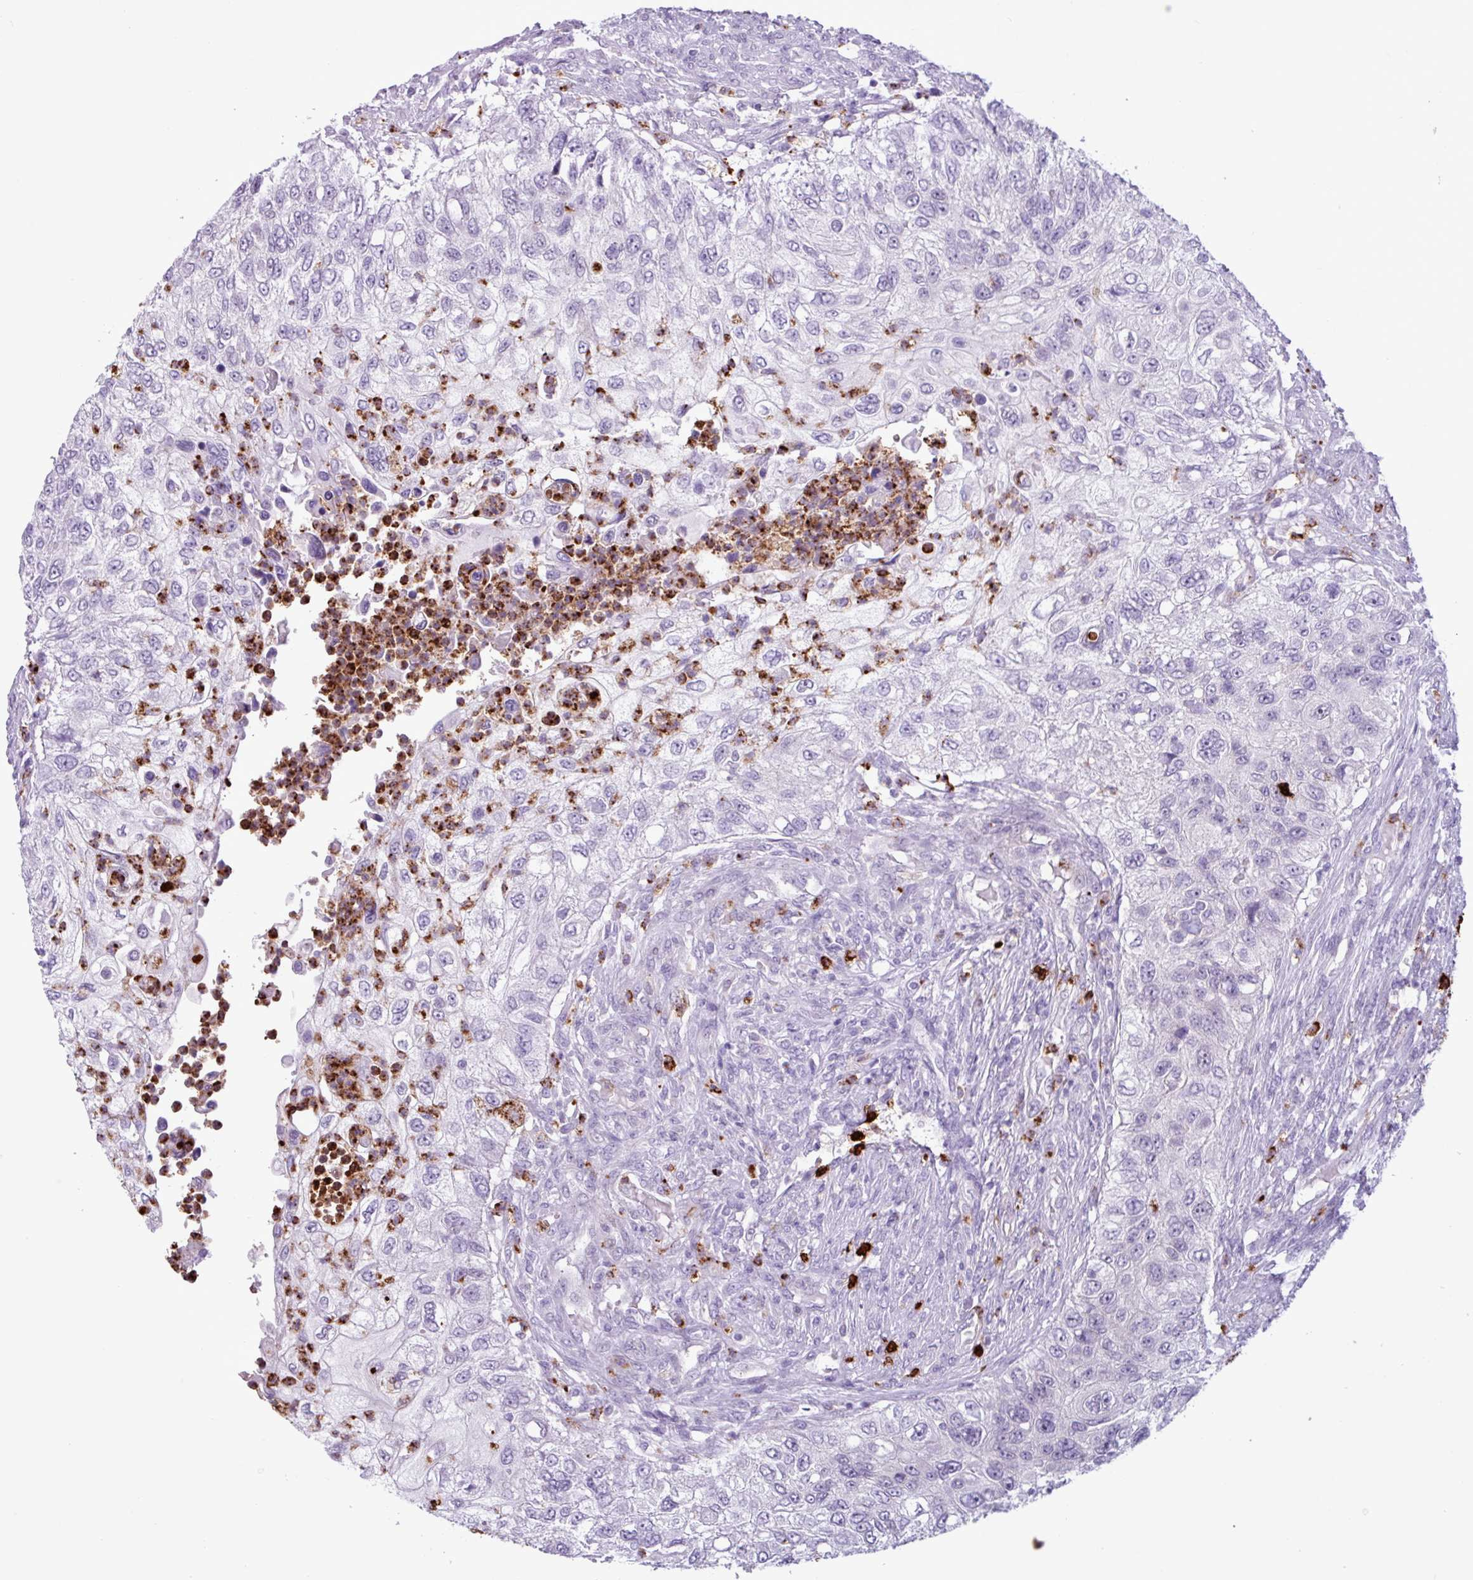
{"staining": {"intensity": "negative", "quantity": "none", "location": "none"}, "tissue": "urothelial cancer", "cell_type": "Tumor cells", "image_type": "cancer", "snomed": [{"axis": "morphology", "description": "Urothelial carcinoma, High grade"}, {"axis": "topography", "description": "Urinary bladder"}], "caption": "Tumor cells are negative for protein expression in human urothelial cancer. Brightfield microscopy of immunohistochemistry (IHC) stained with DAB (3,3'-diaminobenzidine) (brown) and hematoxylin (blue), captured at high magnification.", "gene": "TMEM178A", "patient": {"sex": "female", "age": 60}}